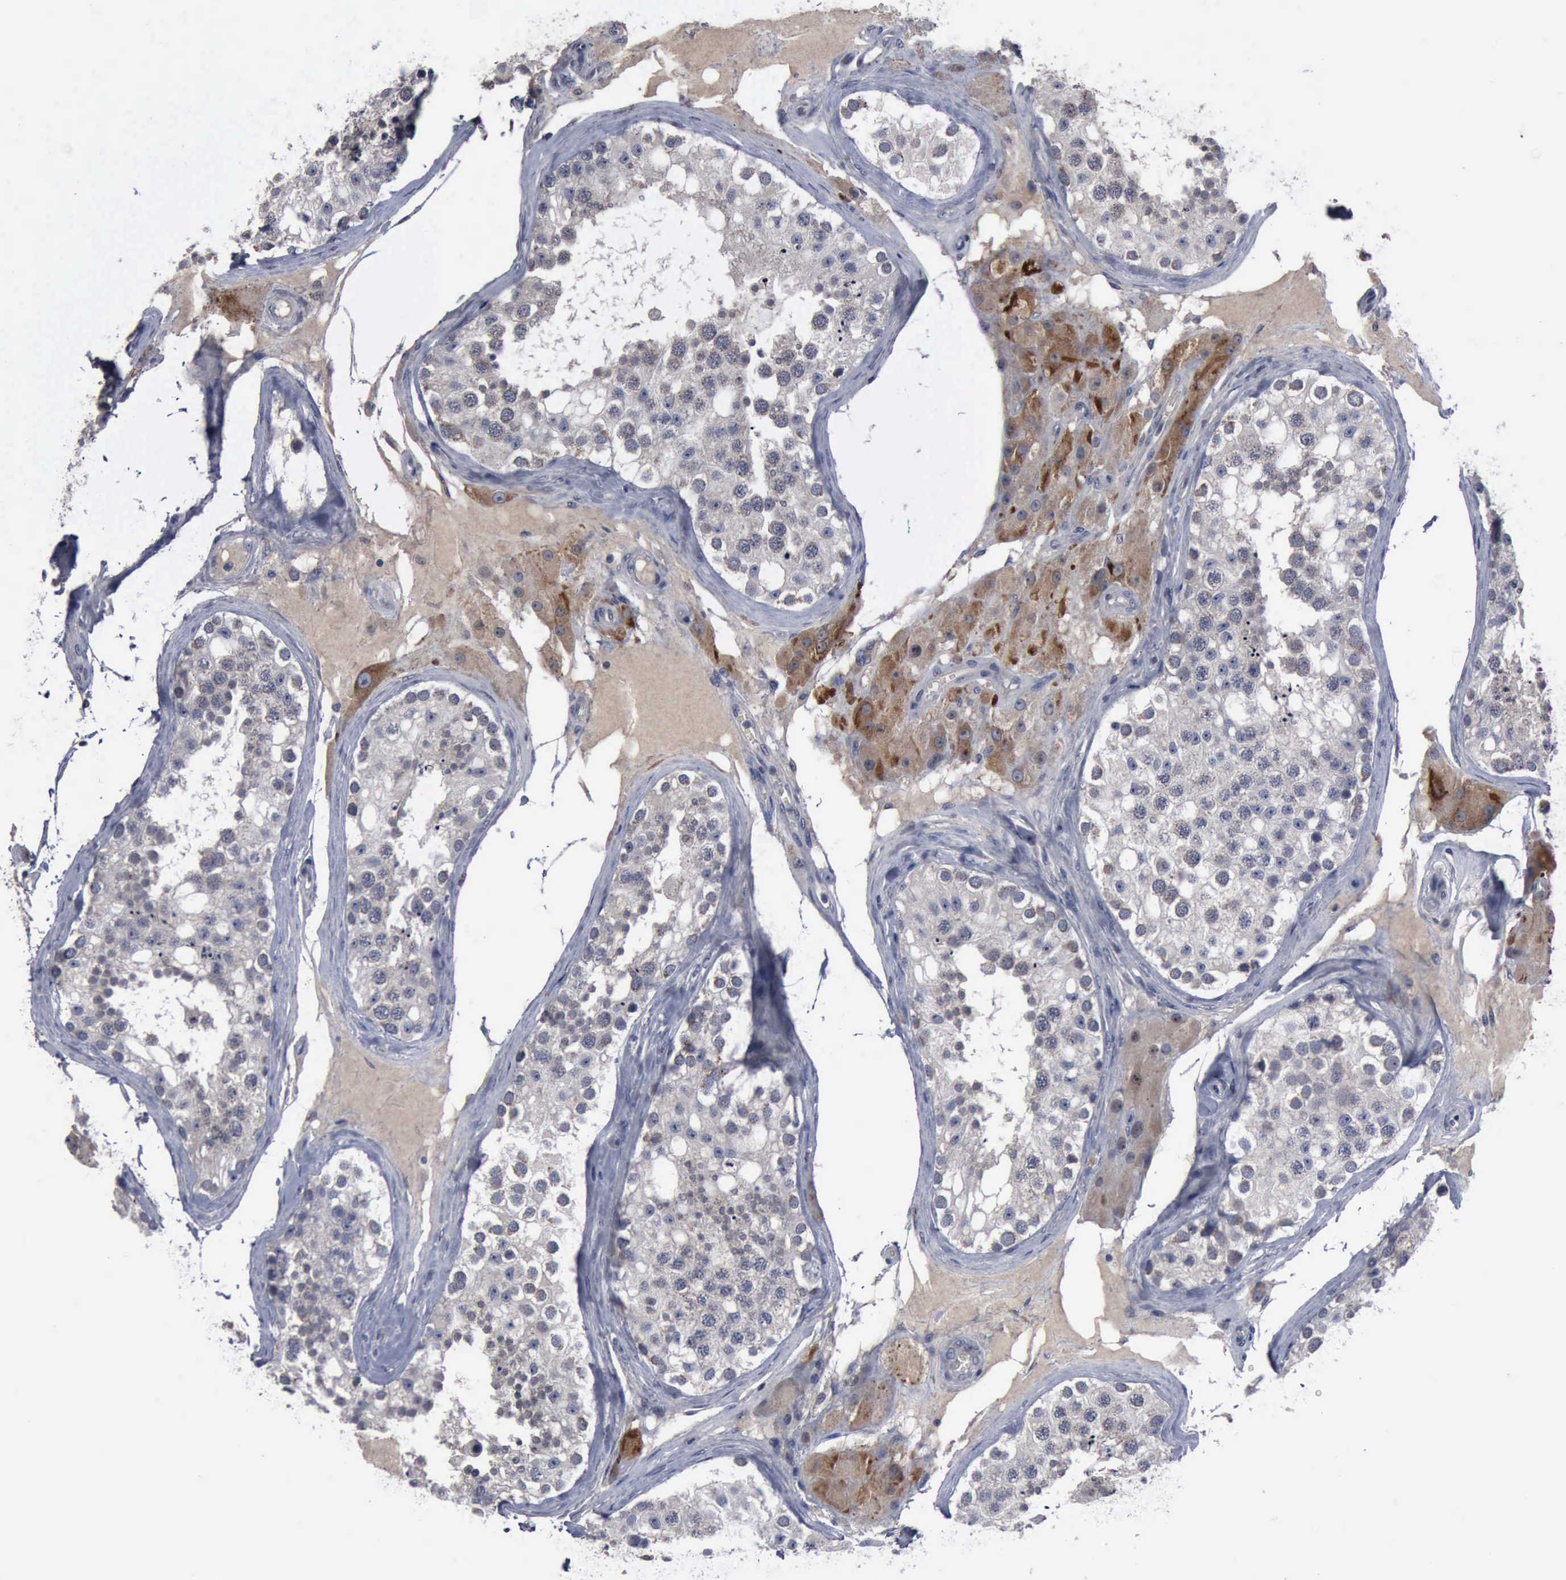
{"staining": {"intensity": "negative", "quantity": "none", "location": "none"}, "tissue": "testis", "cell_type": "Cells in seminiferous ducts", "image_type": "normal", "snomed": [{"axis": "morphology", "description": "Normal tissue, NOS"}, {"axis": "topography", "description": "Testis"}], "caption": "IHC histopathology image of unremarkable human testis stained for a protein (brown), which shows no staining in cells in seminiferous ducts. Nuclei are stained in blue.", "gene": "MYO18B", "patient": {"sex": "male", "age": 68}}